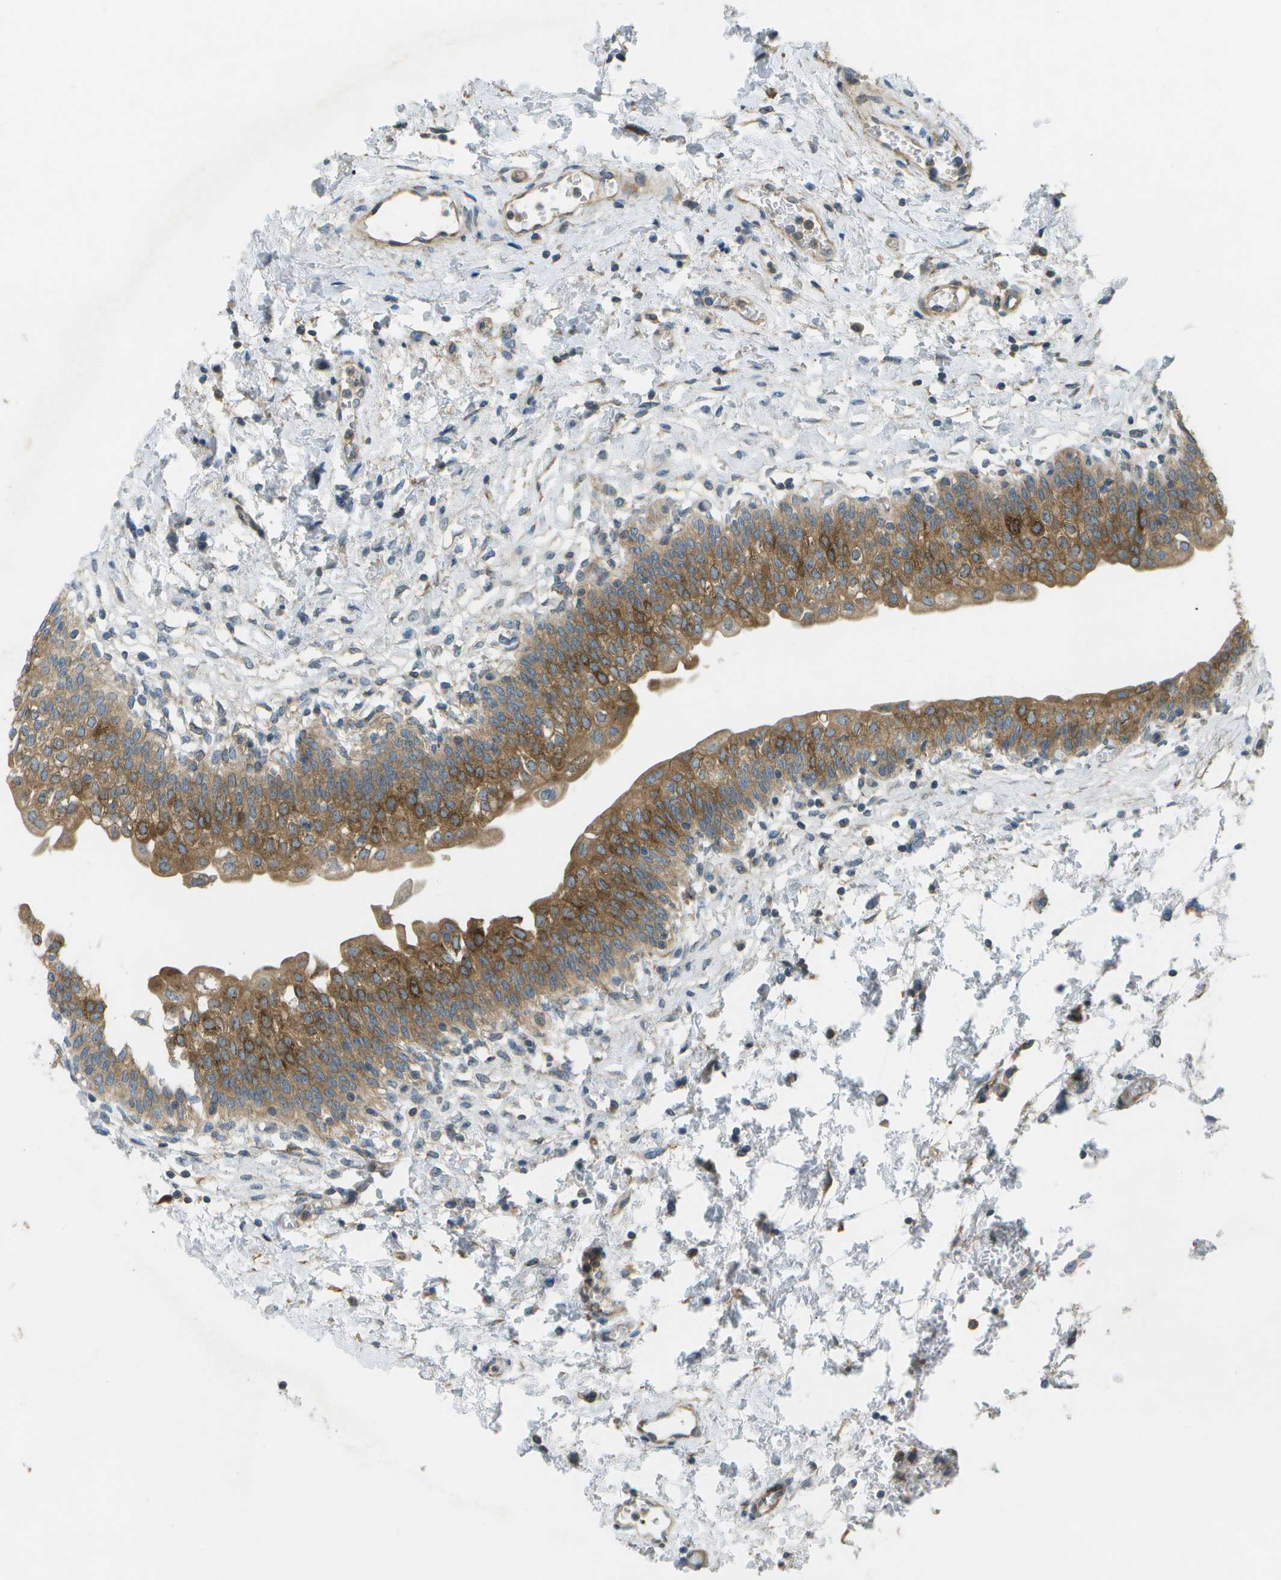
{"staining": {"intensity": "strong", "quantity": ">75%", "location": "cytoplasmic/membranous"}, "tissue": "urinary bladder", "cell_type": "Urothelial cells", "image_type": "normal", "snomed": [{"axis": "morphology", "description": "Normal tissue, NOS"}, {"axis": "topography", "description": "Urinary bladder"}], "caption": "Immunohistochemistry image of benign urinary bladder: human urinary bladder stained using immunohistochemistry (IHC) exhibits high levels of strong protein expression localized specifically in the cytoplasmic/membranous of urothelial cells, appearing as a cytoplasmic/membranous brown color.", "gene": "WNK2", "patient": {"sex": "male", "age": 55}}